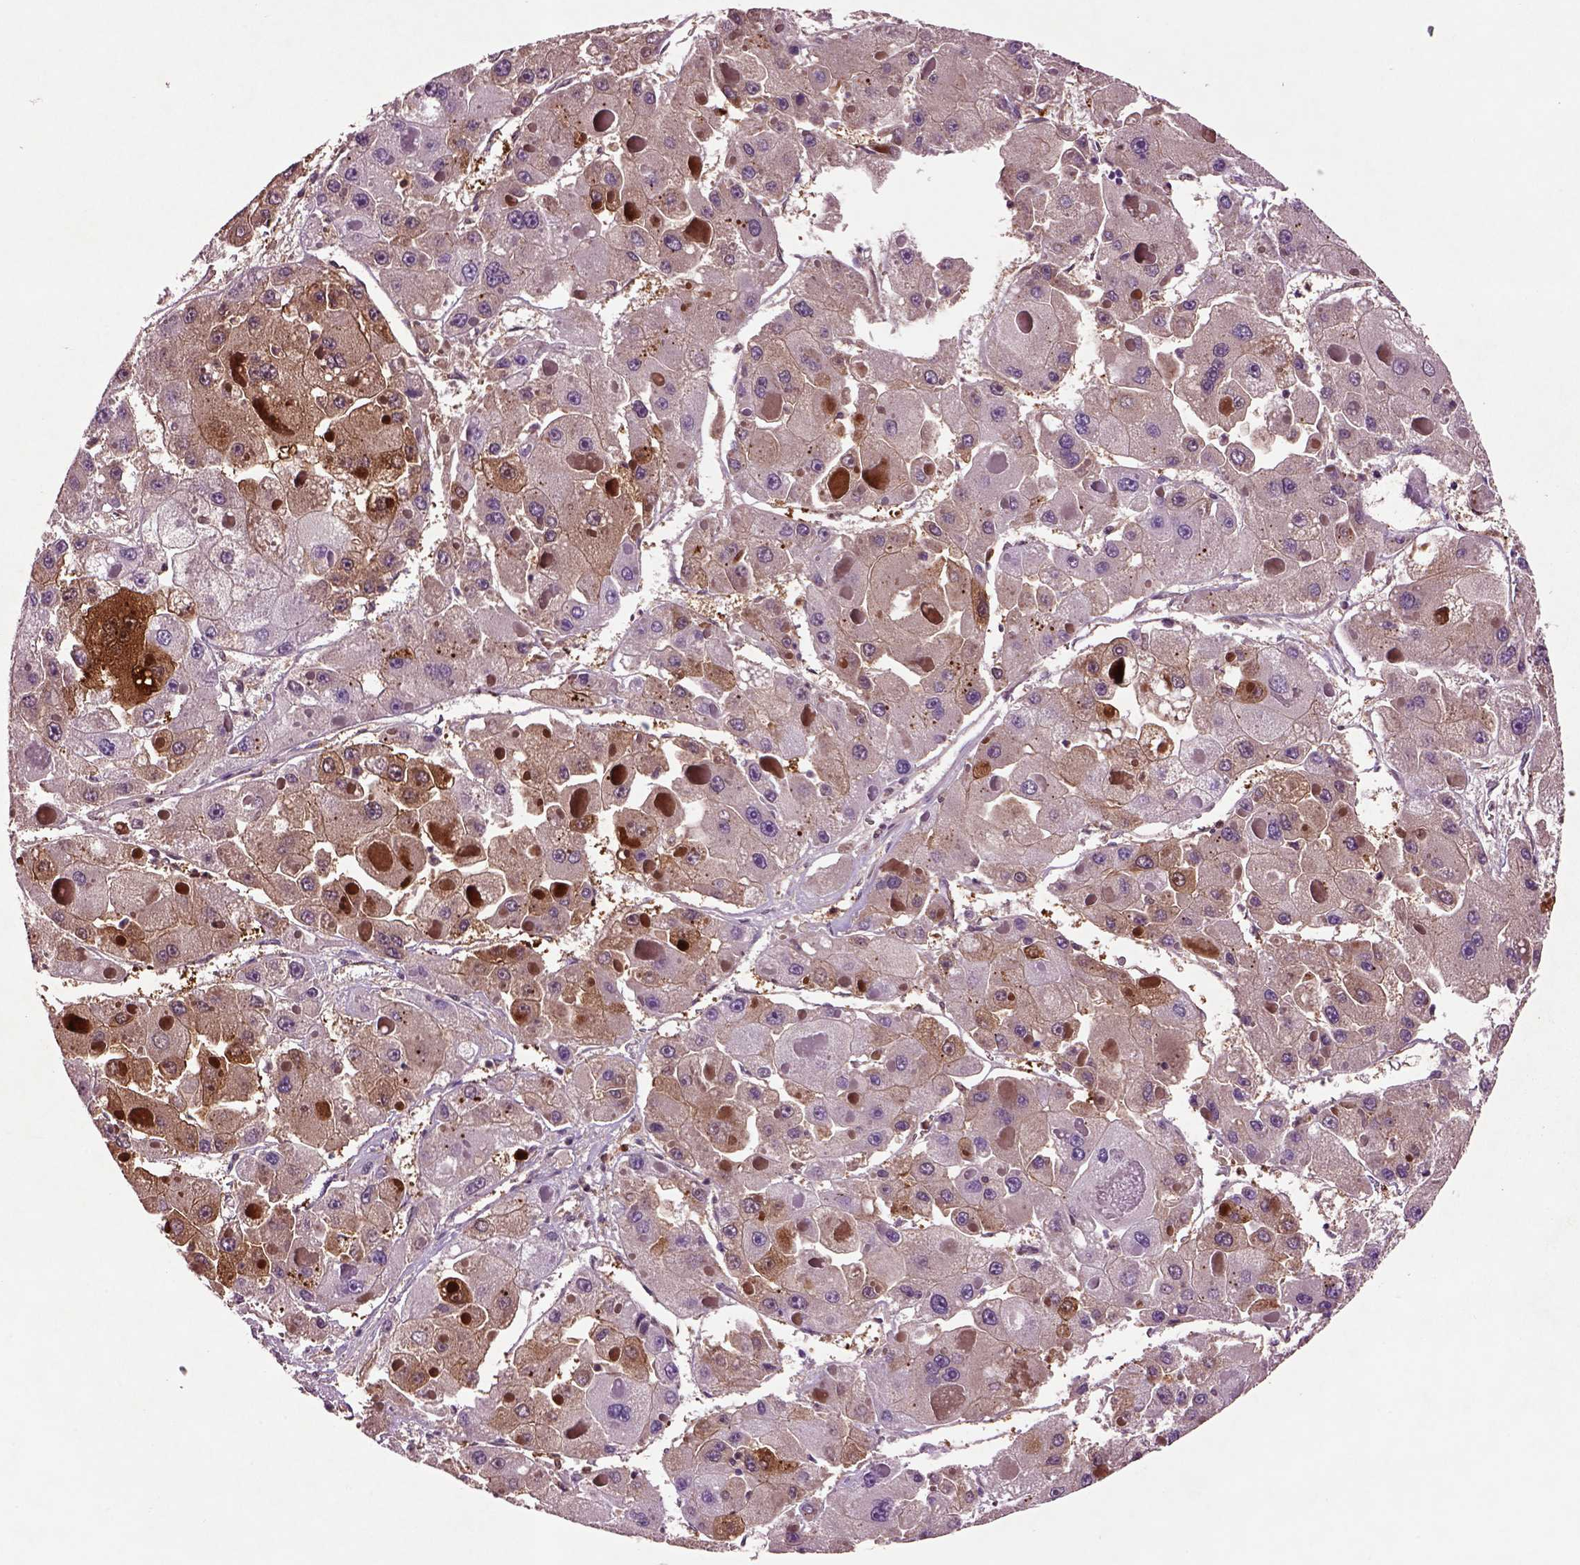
{"staining": {"intensity": "negative", "quantity": "none", "location": "none"}, "tissue": "liver cancer", "cell_type": "Tumor cells", "image_type": "cancer", "snomed": [{"axis": "morphology", "description": "Carcinoma, Hepatocellular, NOS"}, {"axis": "topography", "description": "Liver"}], "caption": "High power microscopy image of an immunohistochemistry (IHC) micrograph of liver cancer, revealing no significant positivity in tumor cells.", "gene": "MDP1", "patient": {"sex": "female", "age": 73}}